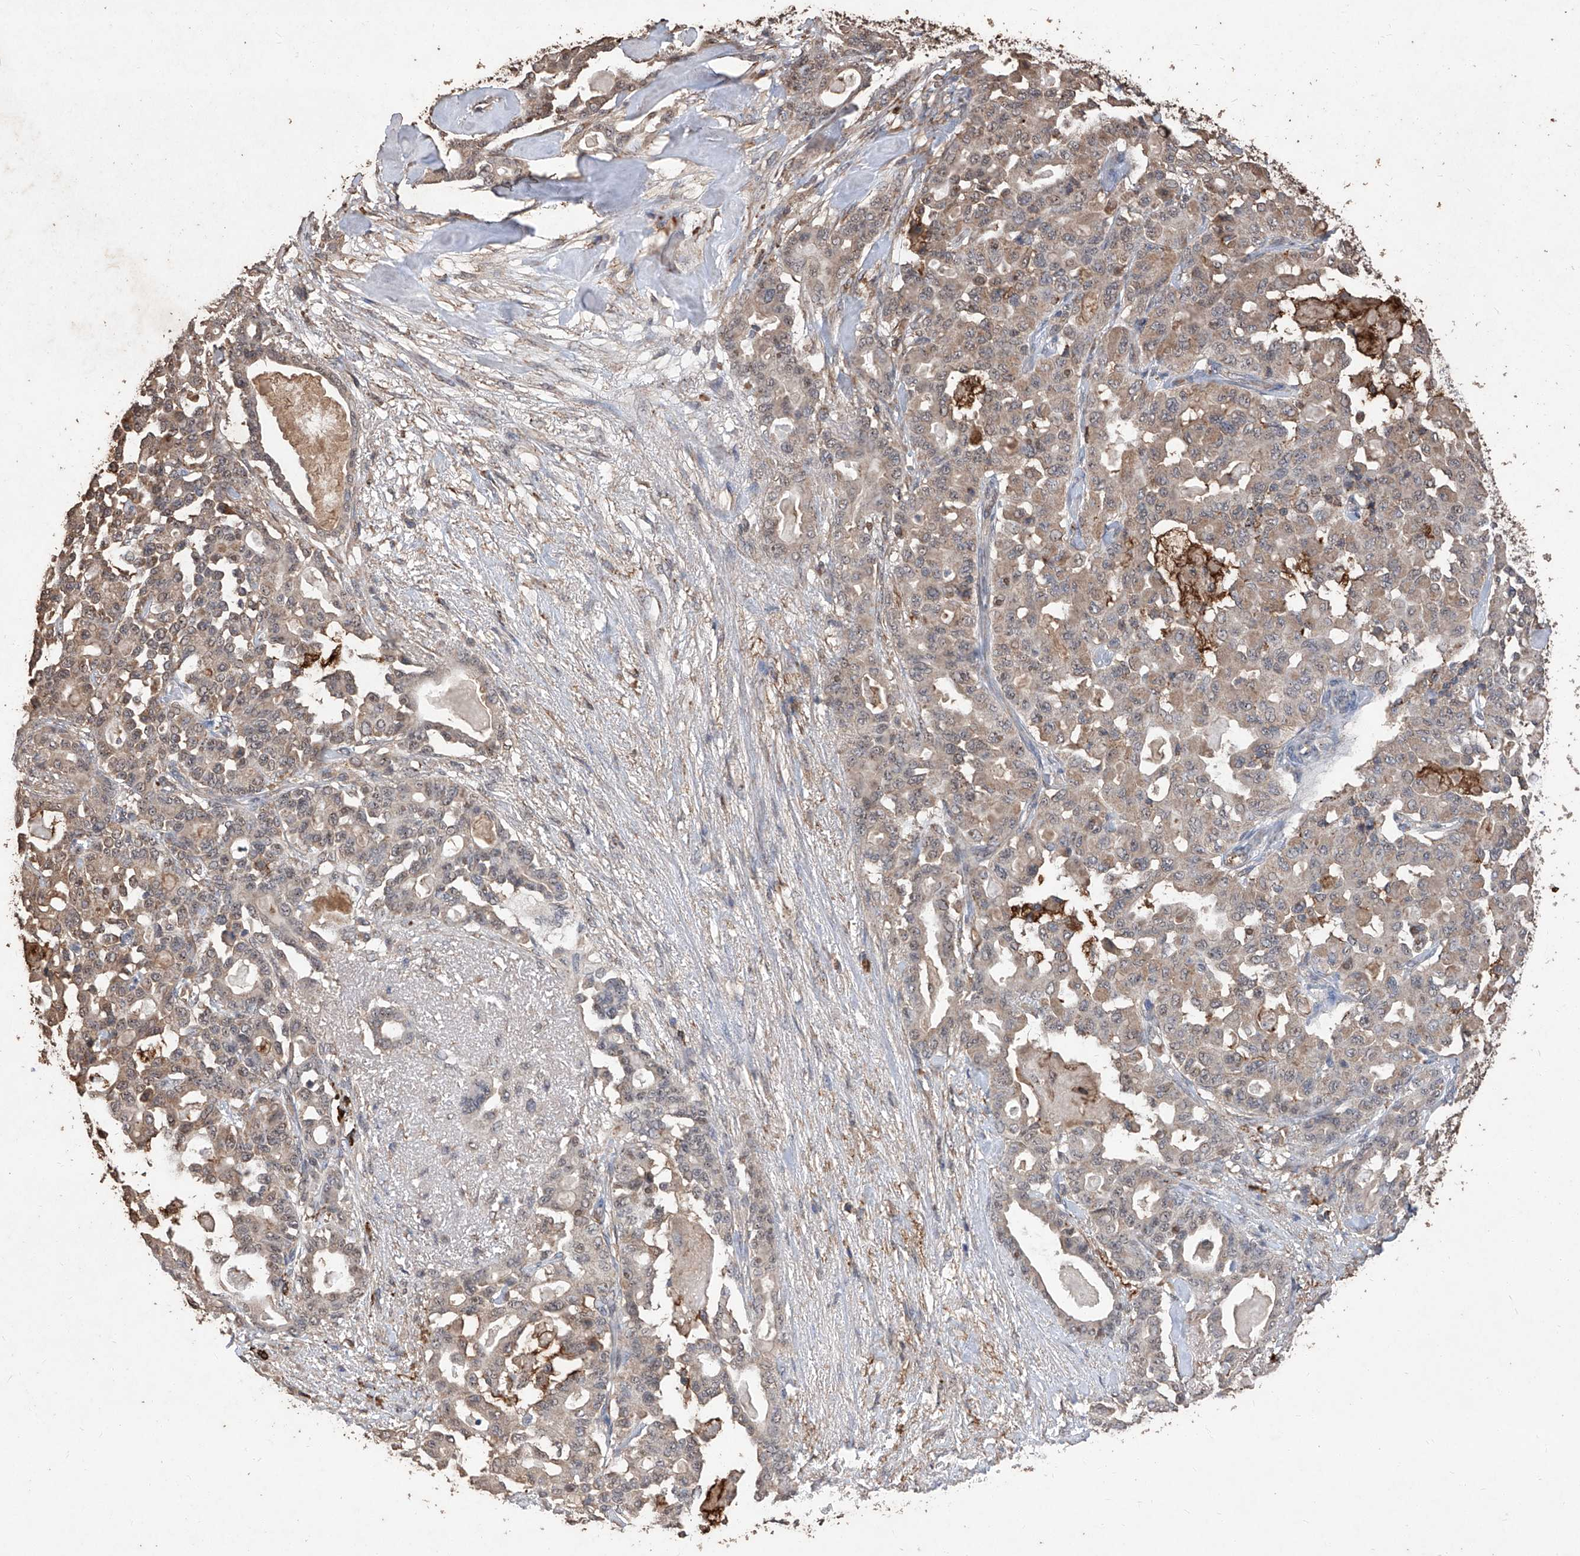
{"staining": {"intensity": "weak", "quantity": ">75%", "location": "cytoplasmic/membranous"}, "tissue": "pancreatic cancer", "cell_type": "Tumor cells", "image_type": "cancer", "snomed": [{"axis": "morphology", "description": "Adenocarcinoma, NOS"}, {"axis": "topography", "description": "Pancreas"}], "caption": "A photomicrograph of human adenocarcinoma (pancreatic) stained for a protein displays weak cytoplasmic/membranous brown staining in tumor cells.", "gene": "EML1", "patient": {"sex": "male", "age": 63}}